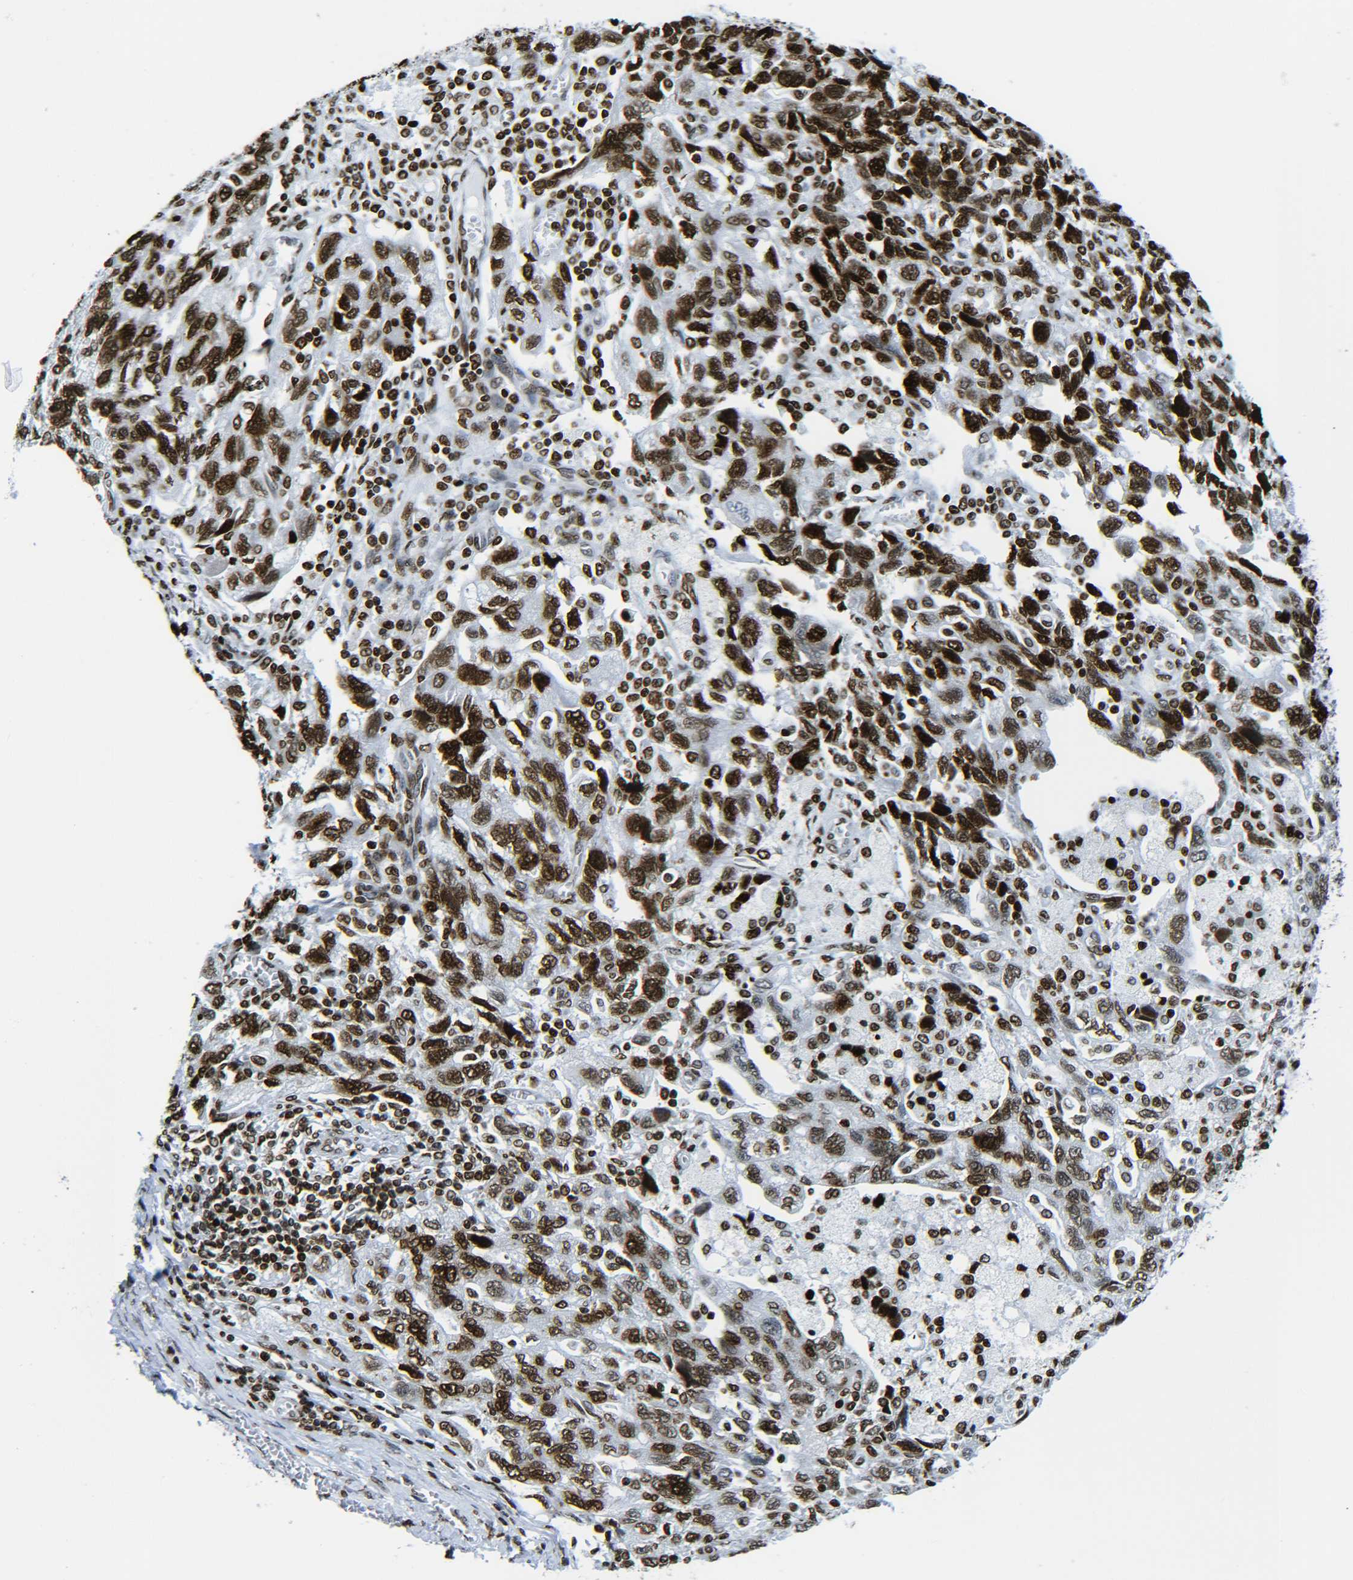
{"staining": {"intensity": "strong", "quantity": ">75%", "location": "nuclear"}, "tissue": "ovarian cancer", "cell_type": "Tumor cells", "image_type": "cancer", "snomed": [{"axis": "morphology", "description": "Carcinoma, NOS"}, {"axis": "morphology", "description": "Cystadenocarcinoma, serous, NOS"}, {"axis": "topography", "description": "Ovary"}], "caption": "Ovarian cancer (serous cystadenocarcinoma) tissue shows strong nuclear expression in about >75% of tumor cells", "gene": "H2AX", "patient": {"sex": "female", "age": 69}}